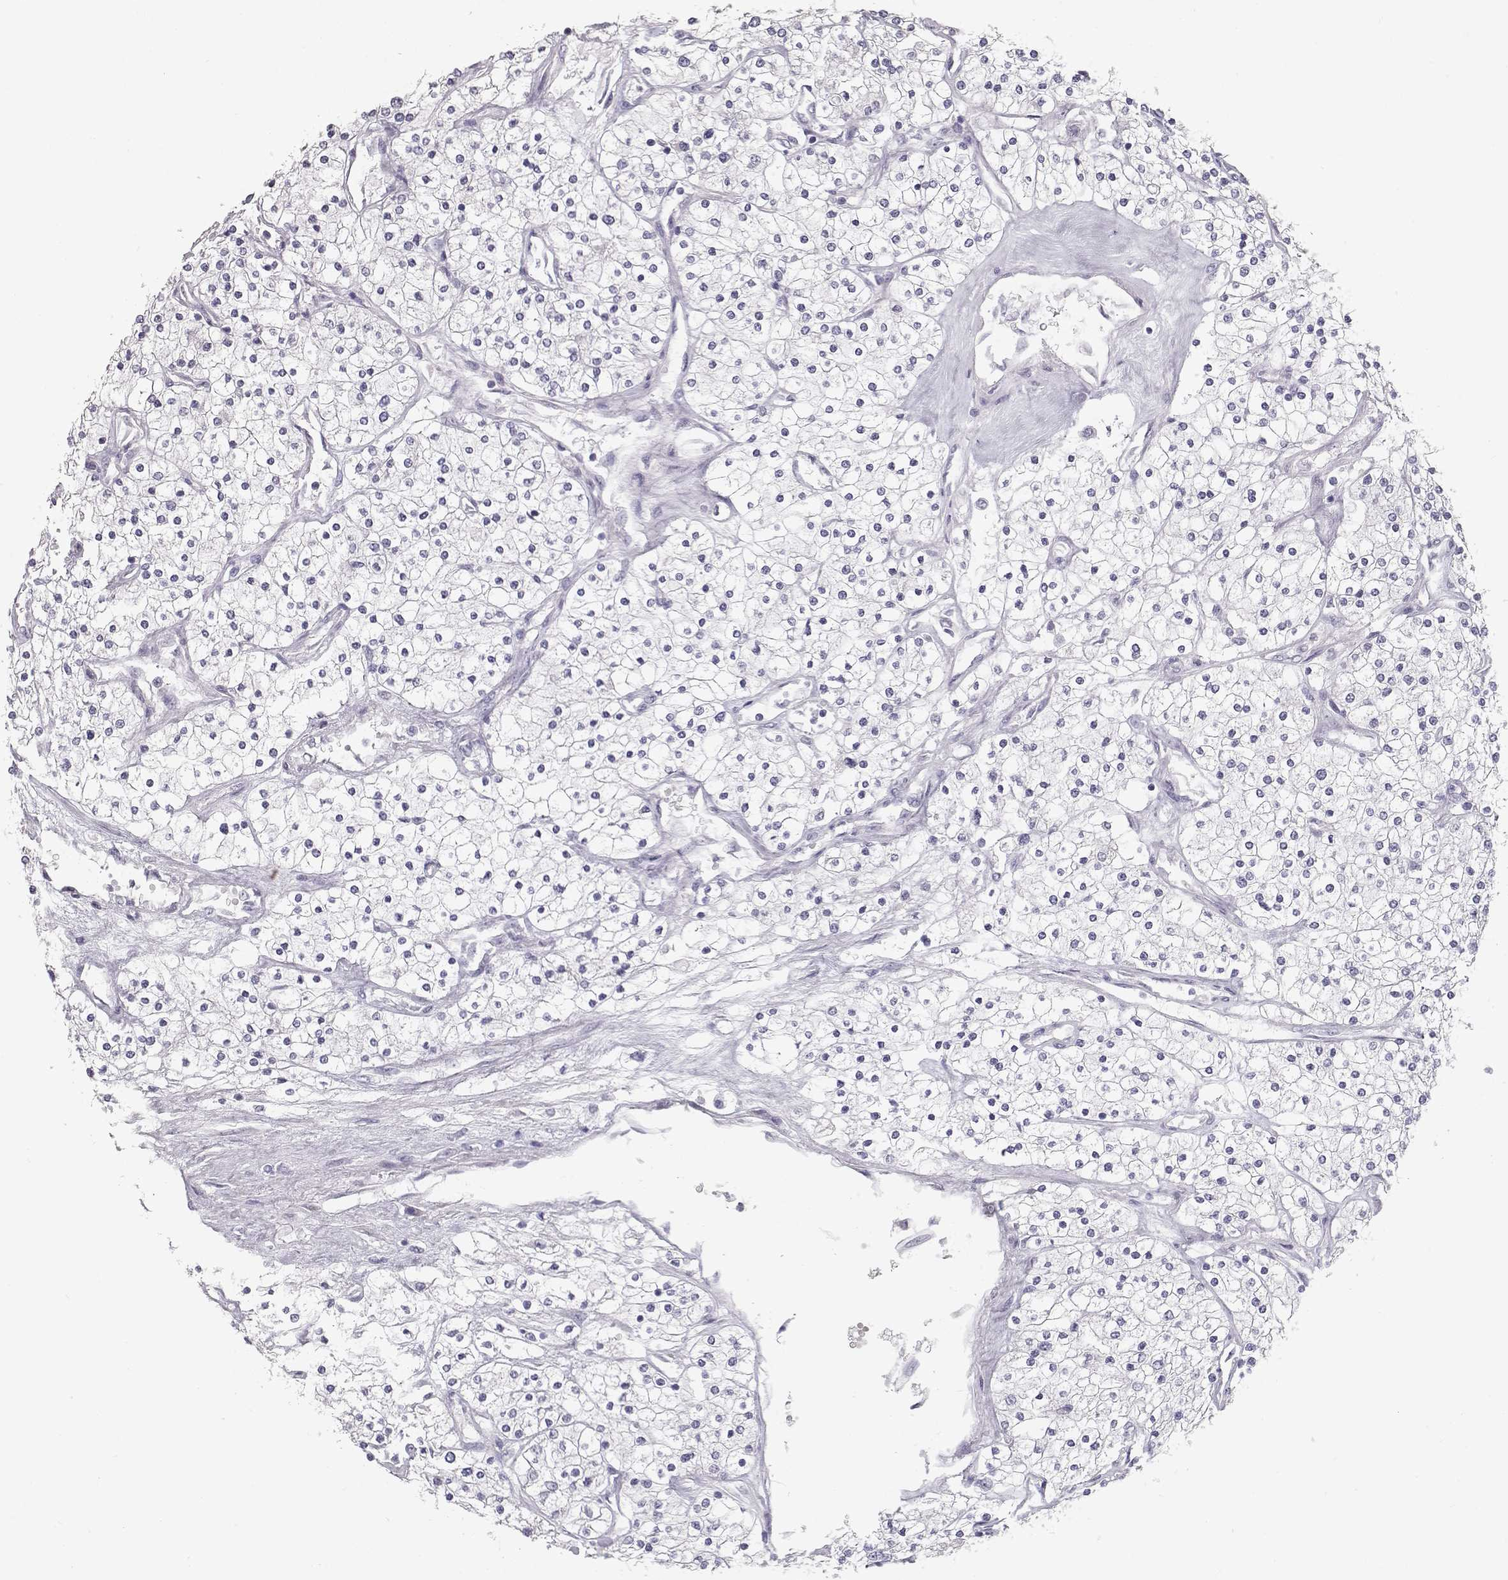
{"staining": {"intensity": "negative", "quantity": "none", "location": "none"}, "tissue": "renal cancer", "cell_type": "Tumor cells", "image_type": "cancer", "snomed": [{"axis": "morphology", "description": "Adenocarcinoma, NOS"}, {"axis": "topography", "description": "Kidney"}], "caption": "Immunohistochemical staining of adenocarcinoma (renal) shows no significant expression in tumor cells.", "gene": "LAMB3", "patient": {"sex": "male", "age": 80}}